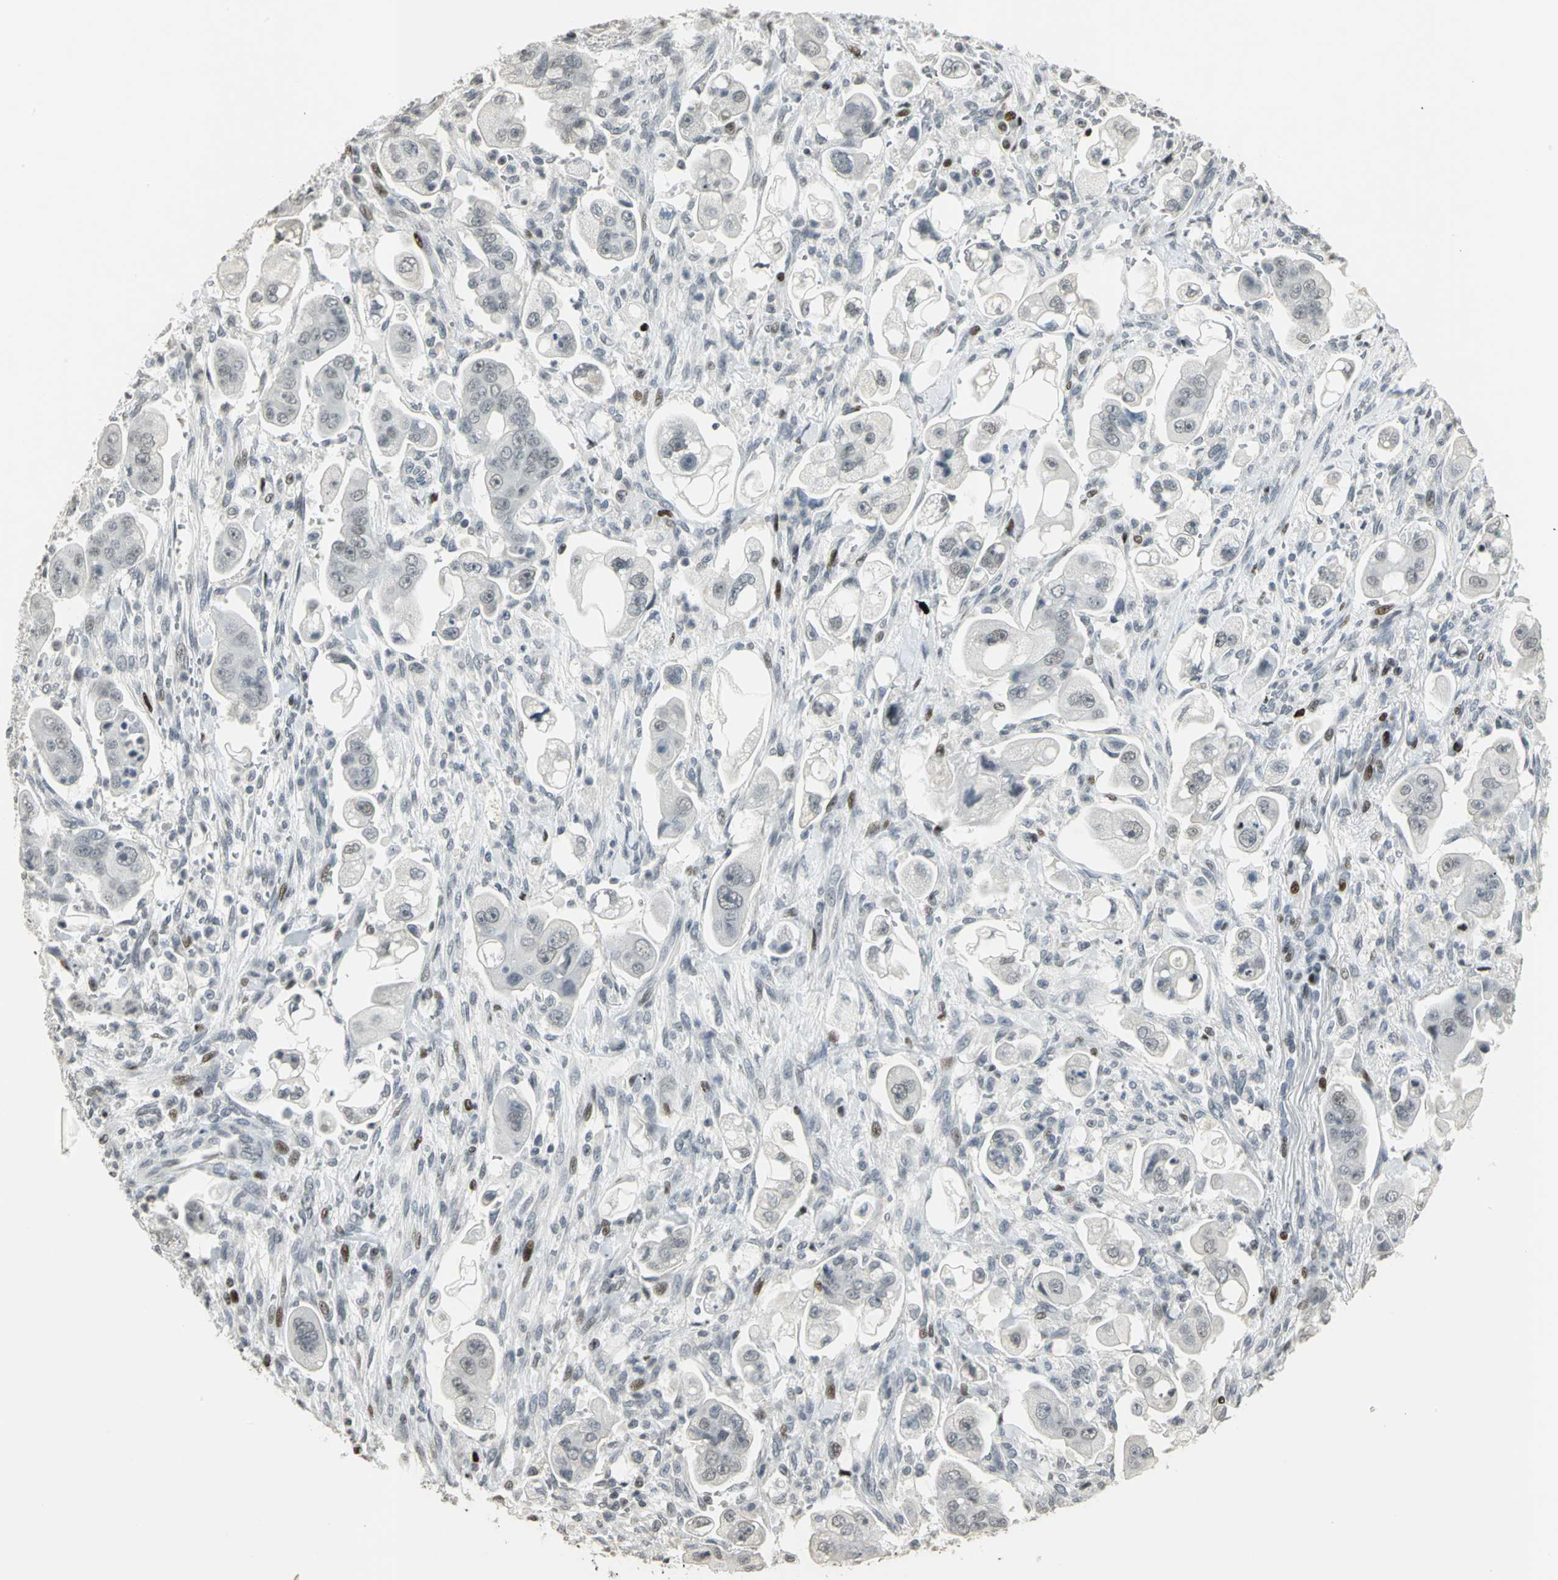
{"staining": {"intensity": "negative", "quantity": "none", "location": "none"}, "tissue": "stomach cancer", "cell_type": "Tumor cells", "image_type": "cancer", "snomed": [{"axis": "morphology", "description": "Adenocarcinoma, NOS"}, {"axis": "topography", "description": "Stomach"}], "caption": "A high-resolution image shows immunohistochemistry (IHC) staining of stomach cancer (adenocarcinoma), which demonstrates no significant staining in tumor cells. The staining is performed using DAB (3,3'-diaminobenzidine) brown chromogen with nuclei counter-stained in using hematoxylin.", "gene": "KDM1A", "patient": {"sex": "male", "age": 62}}